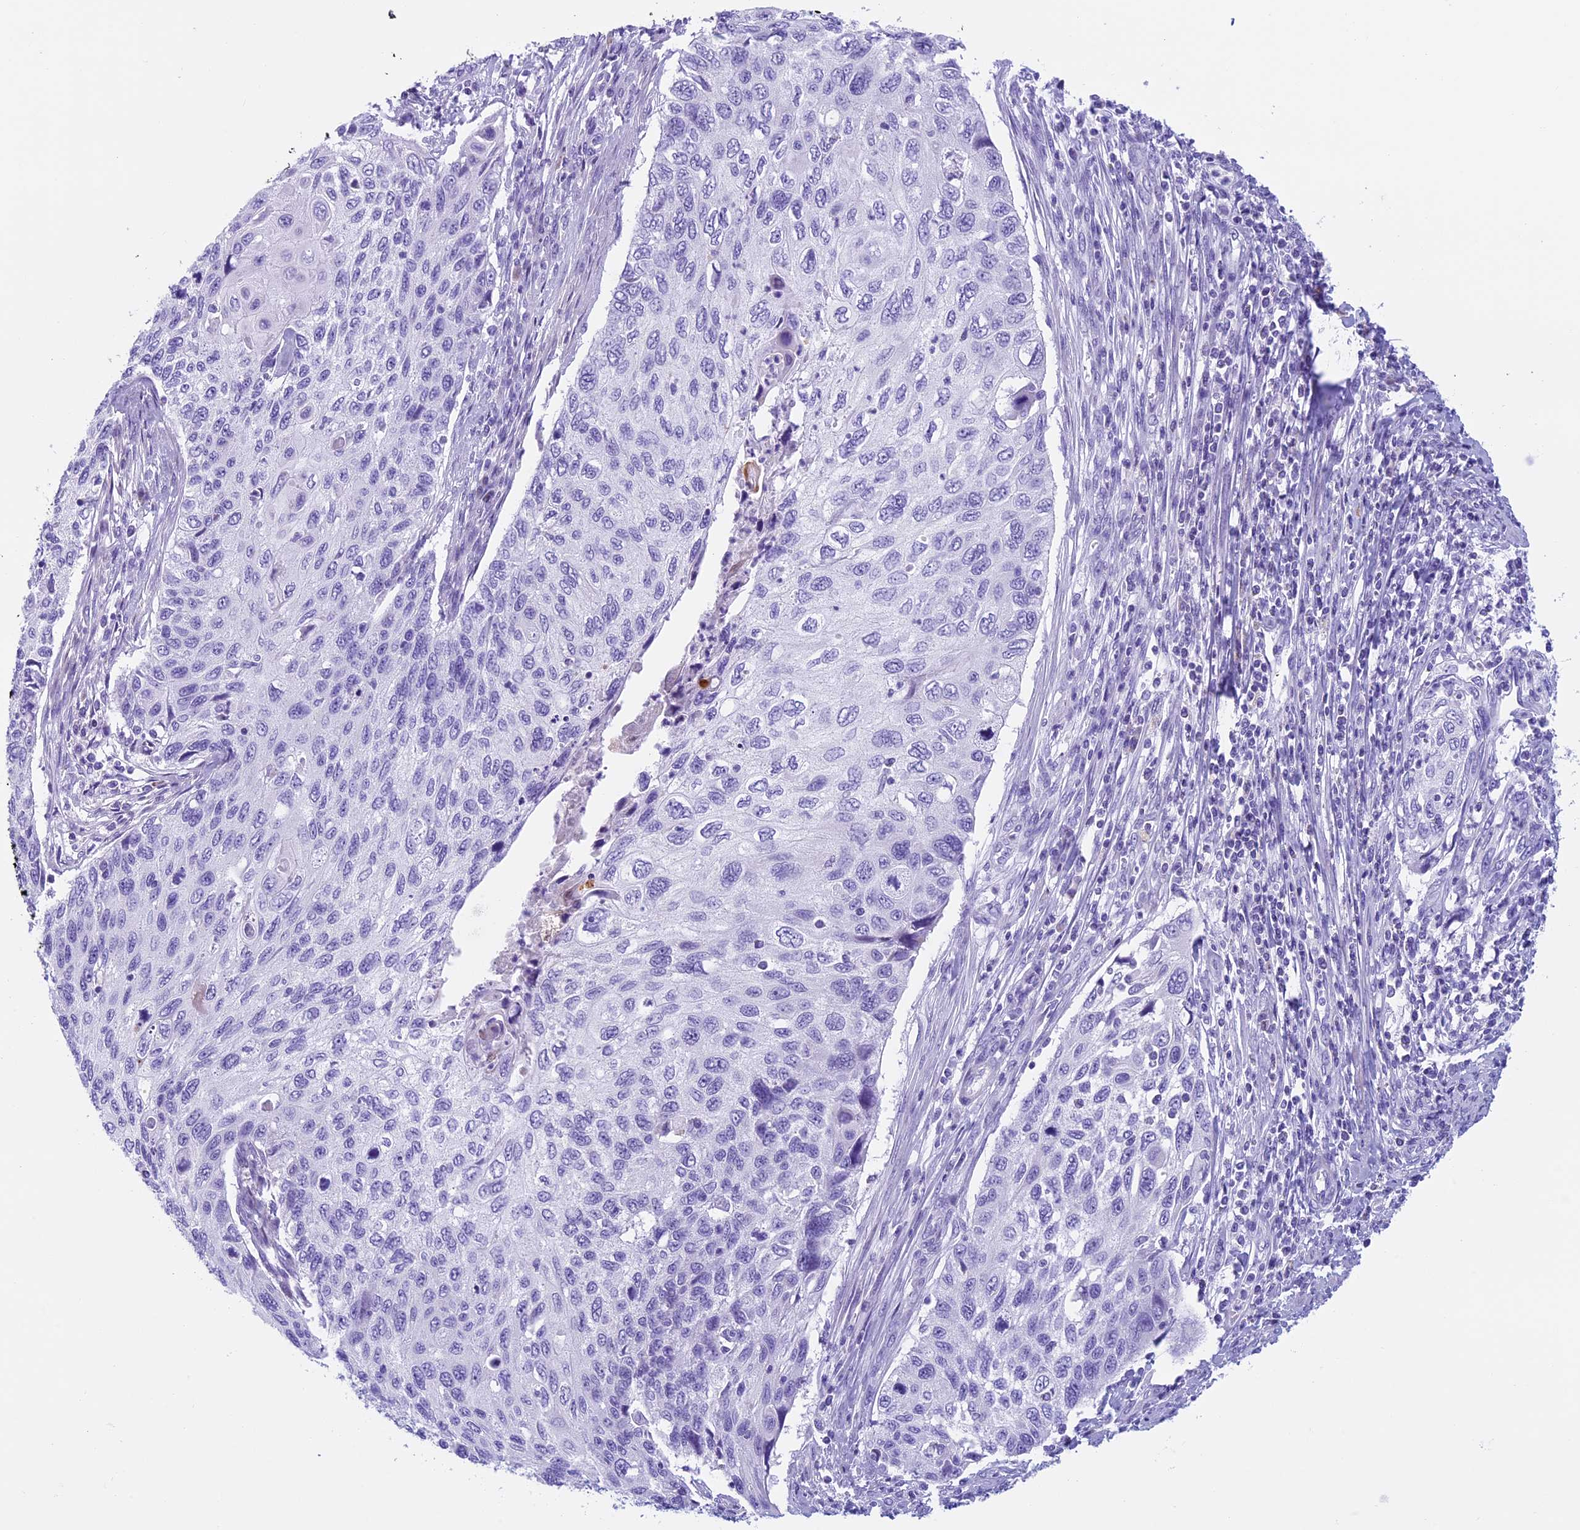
{"staining": {"intensity": "negative", "quantity": "none", "location": "none"}, "tissue": "cervical cancer", "cell_type": "Tumor cells", "image_type": "cancer", "snomed": [{"axis": "morphology", "description": "Squamous cell carcinoma, NOS"}, {"axis": "topography", "description": "Cervix"}], "caption": "Squamous cell carcinoma (cervical) was stained to show a protein in brown. There is no significant positivity in tumor cells.", "gene": "ZNF563", "patient": {"sex": "female", "age": 70}}